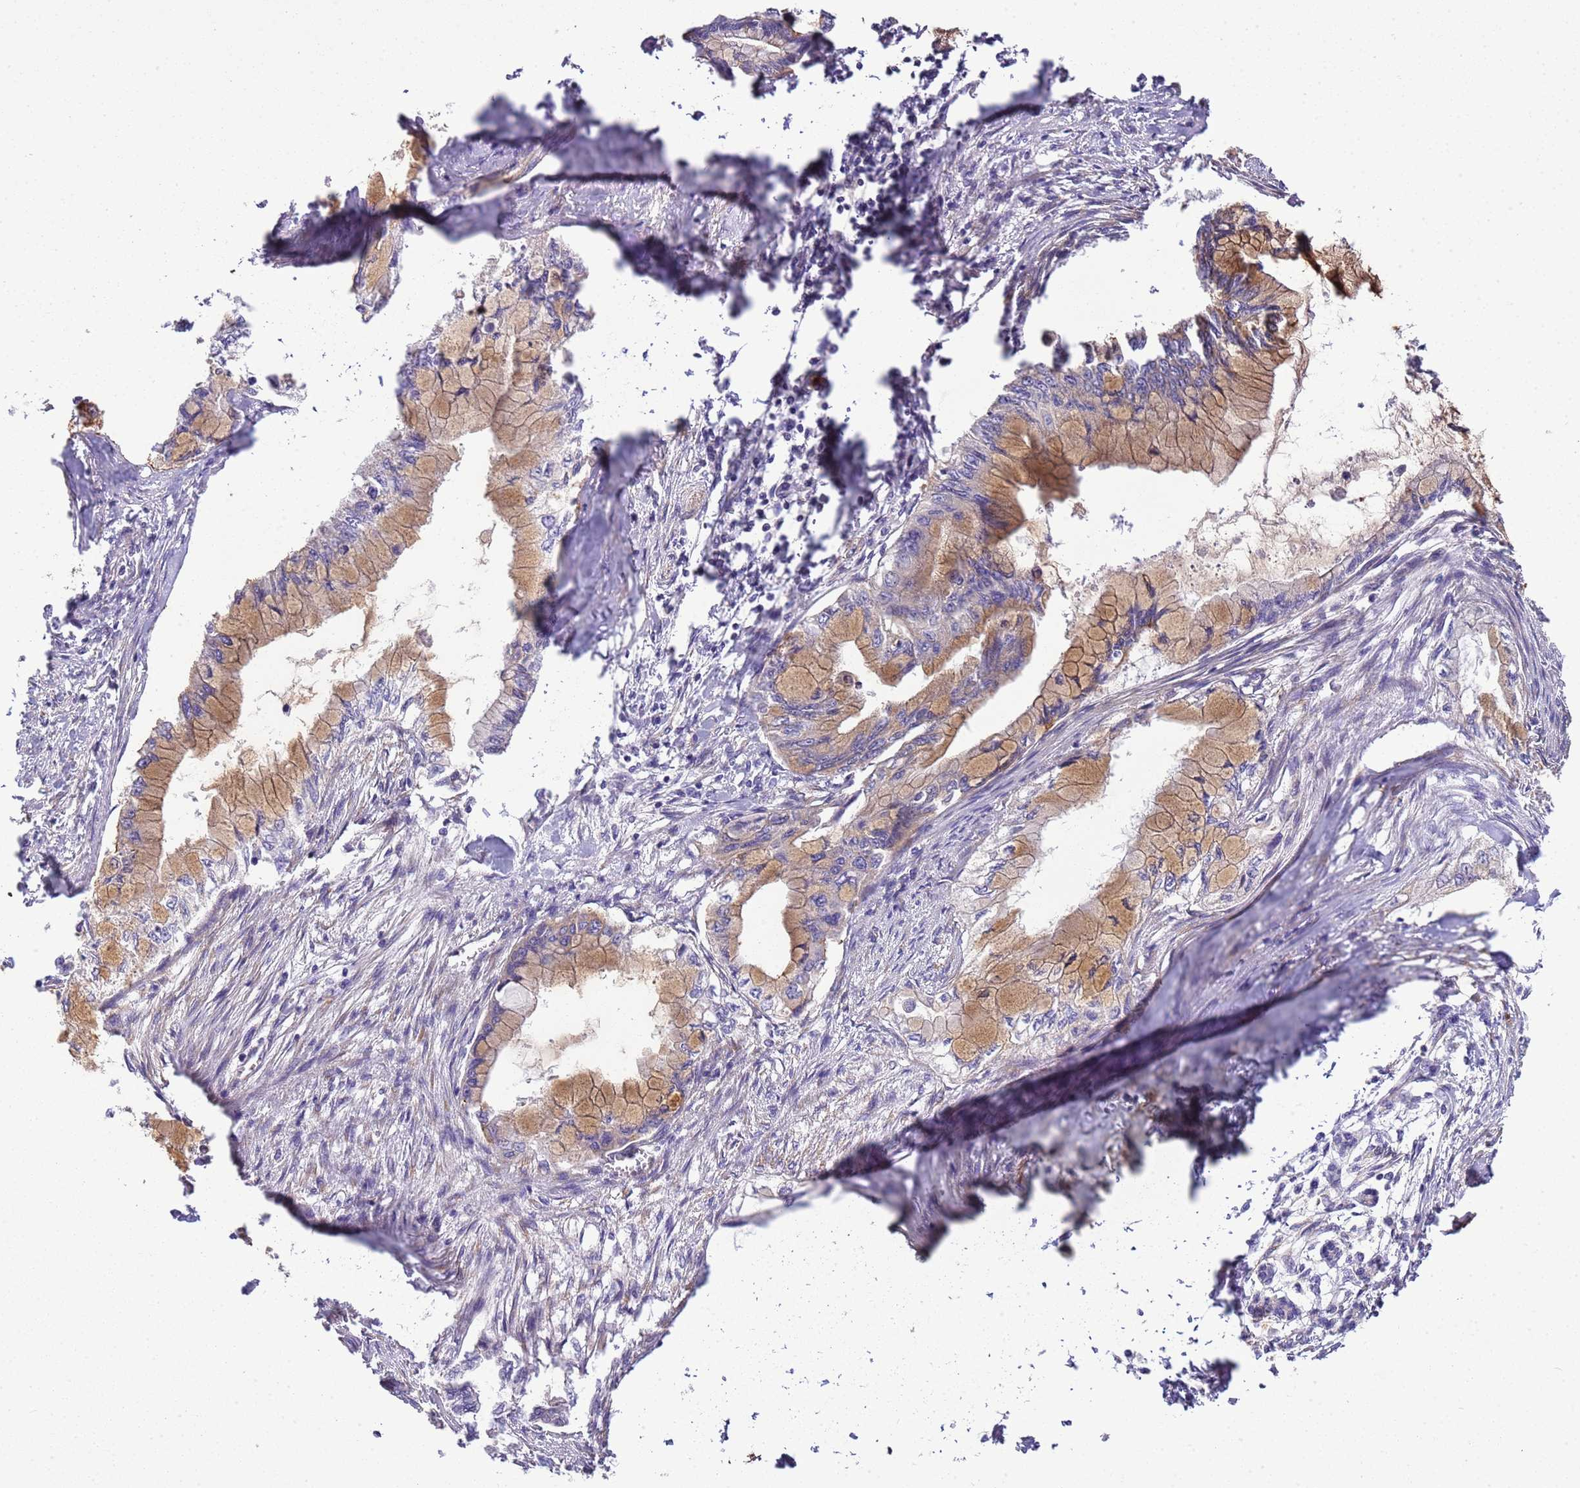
{"staining": {"intensity": "moderate", "quantity": ">75%", "location": "cytoplasmic/membranous"}, "tissue": "pancreatic cancer", "cell_type": "Tumor cells", "image_type": "cancer", "snomed": [{"axis": "morphology", "description": "Adenocarcinoma, NOS"}, {"axis": "topography", "description": "Pancreas"}], "caption": "High-power microscopy captured an immunohistochemistry photomicrograph of pancreatic adenocarcinoma, revealing moderate cytoplasmic/membranous expression in about >75% of tumor cells.", "gene": "GNL1", "patient": {"sex": "male", "age": 48}}